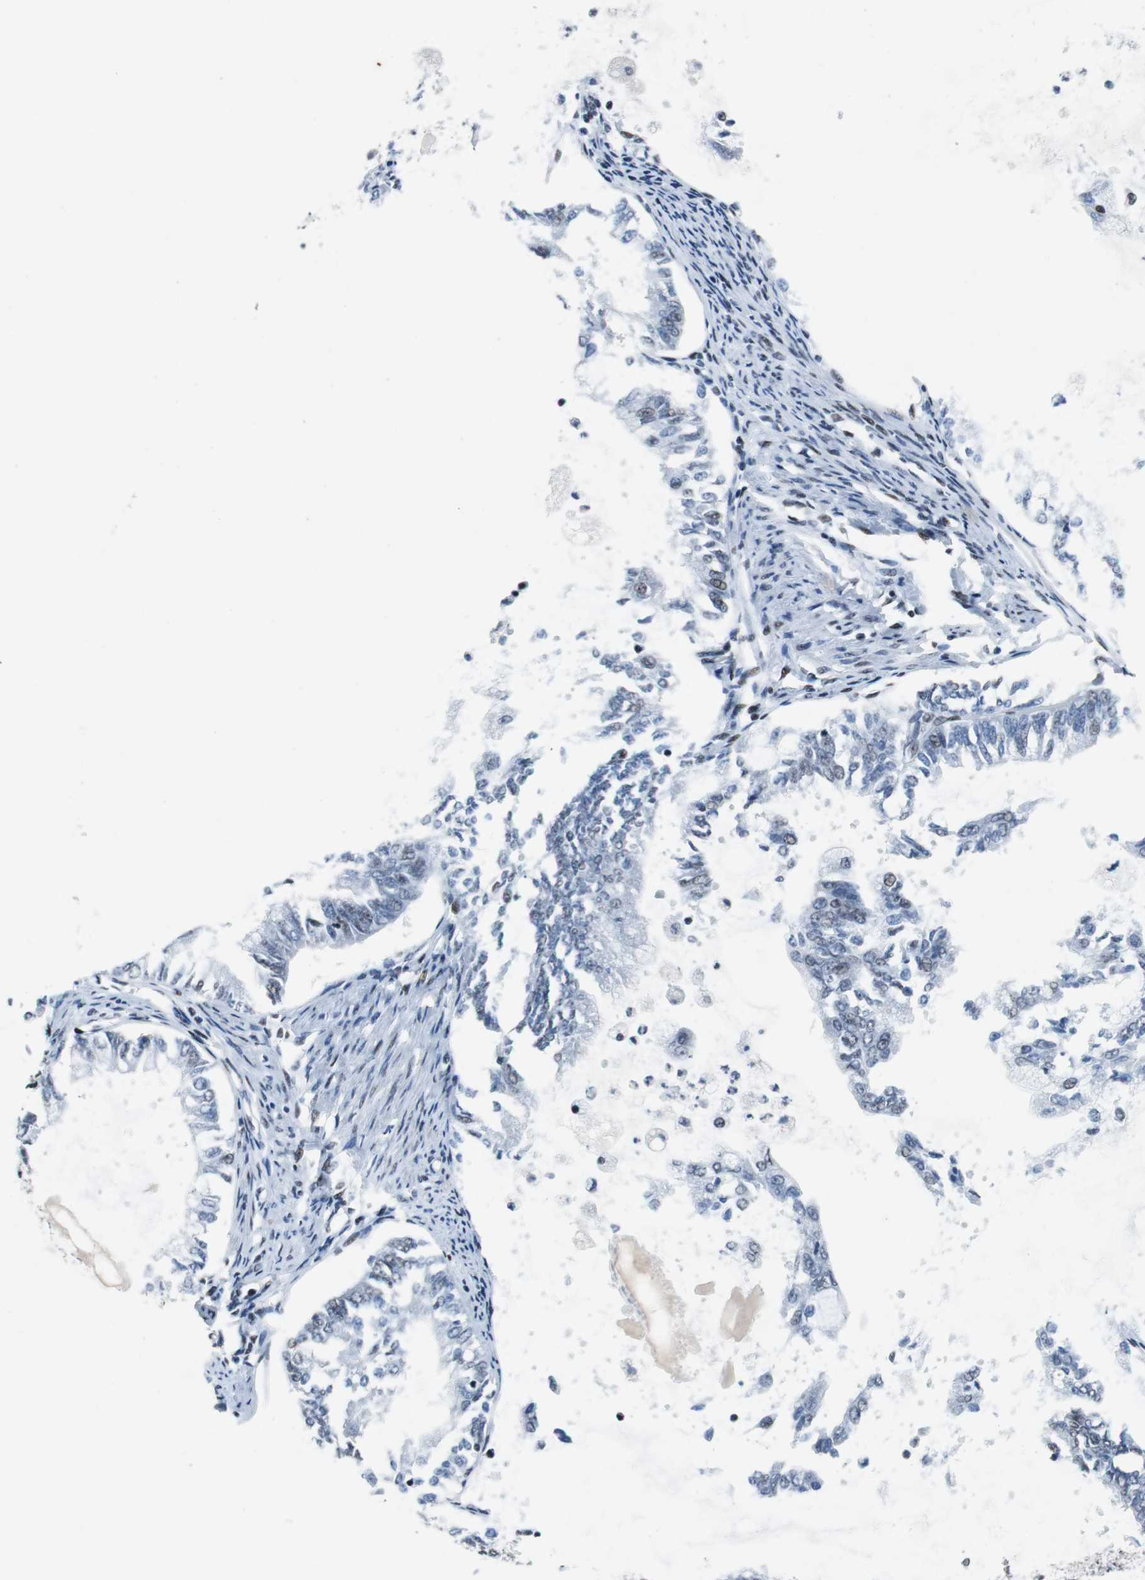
{"staining": {"intensity": "weak", "quantity": "<25%", "location": "nuclear"}, "tissue": "endometrial cancer", "cell_type": "Tumor cells", "image_type": "cancer", "snomed": [{"axis": "morphology", "description": "Adenocarcinoma, NOS"}, {"axis": "topography", "description": "Endometrium"}], "caption": "Image shows no significant protein expression in tumor cells of endometrial cancer.", "gene": "HDAC3", "patient": {"sex": "female", "age": 86}}